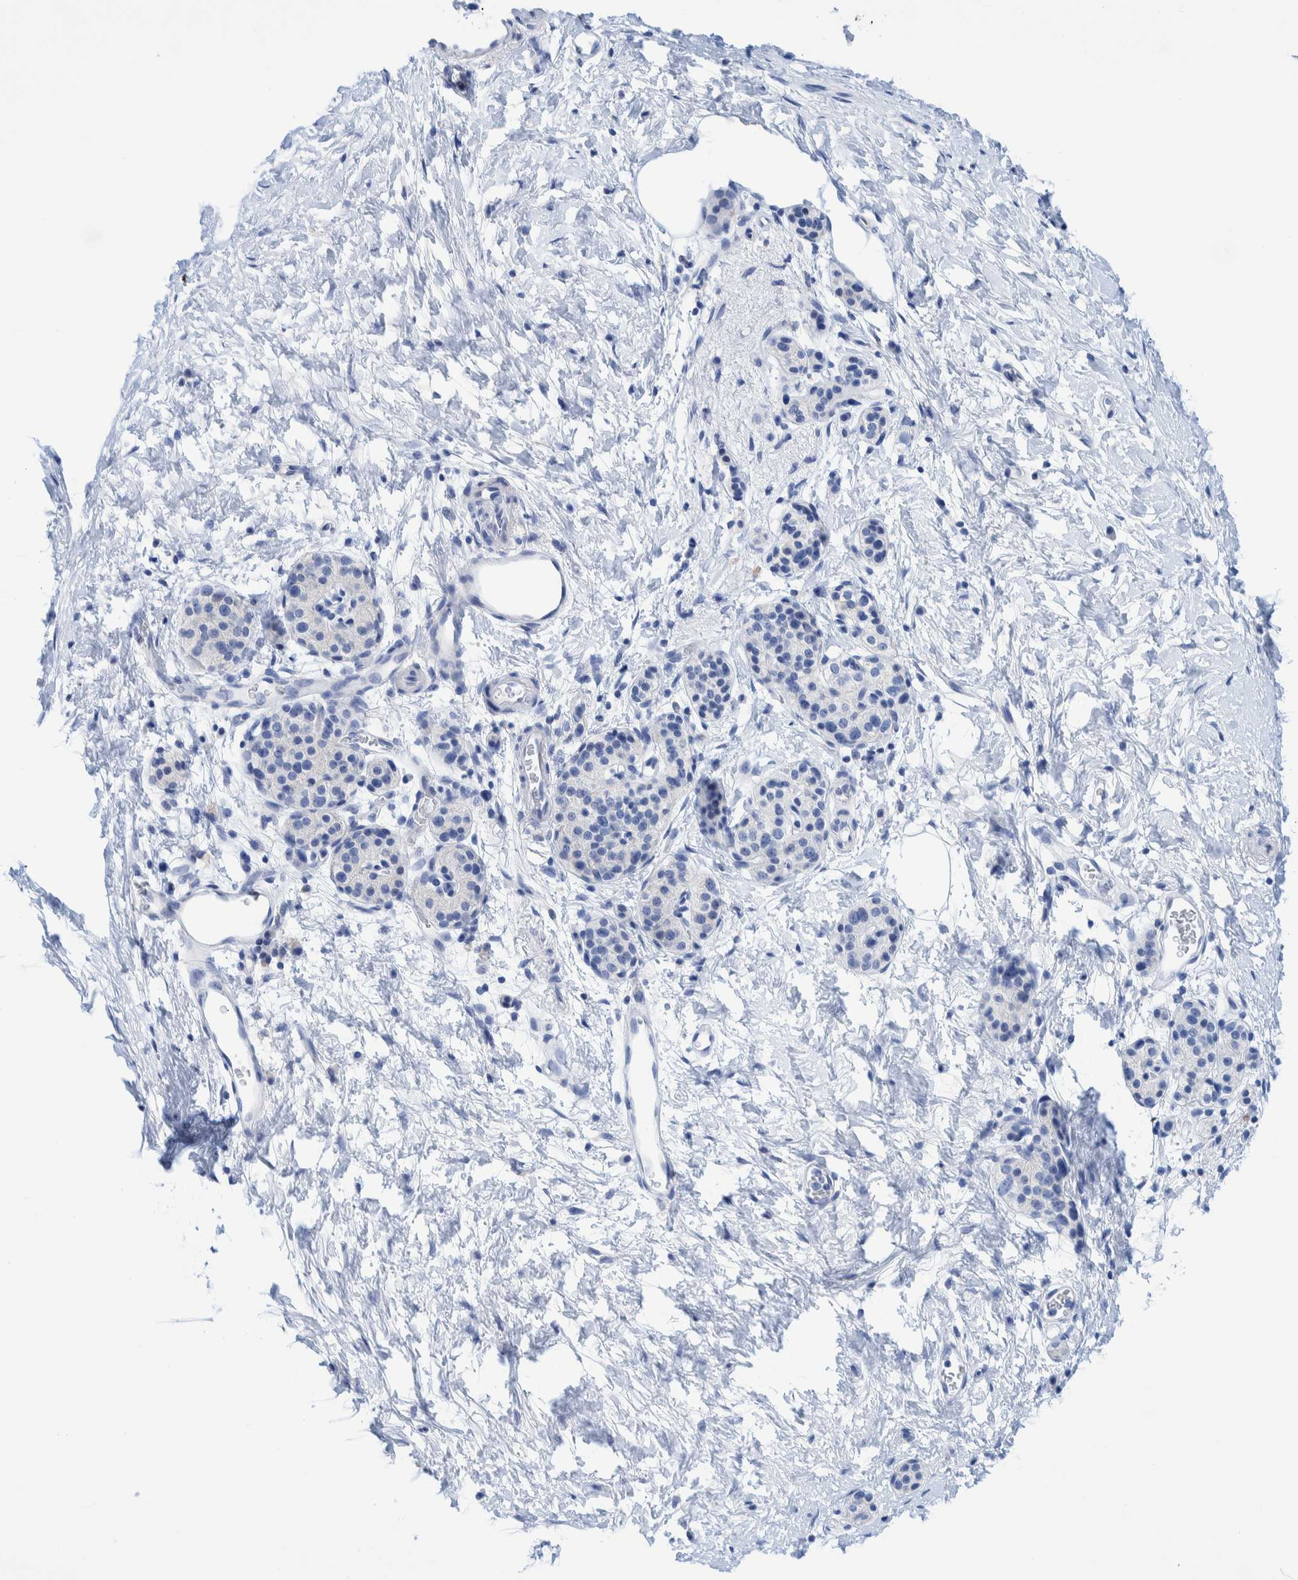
{"staining": {"intensity": "negative", "quantity": "none", "location": "none"}, "tissue": "pancreatic cancer", "cell_type": "Tumor cells", "image_type": "cancer", "snomed": [{"axis": "morphology", "description": "Adenocarcinoma, NOS"}, {"axis": "topography", "description": "Pancreas"}], "caption": "Micrograph shows no significant protein expression in tumor cells of pancreatic cancer (adenocarcinoma).", "gene": "KRT14", "patient": {"sex": "male", "age": 50}}